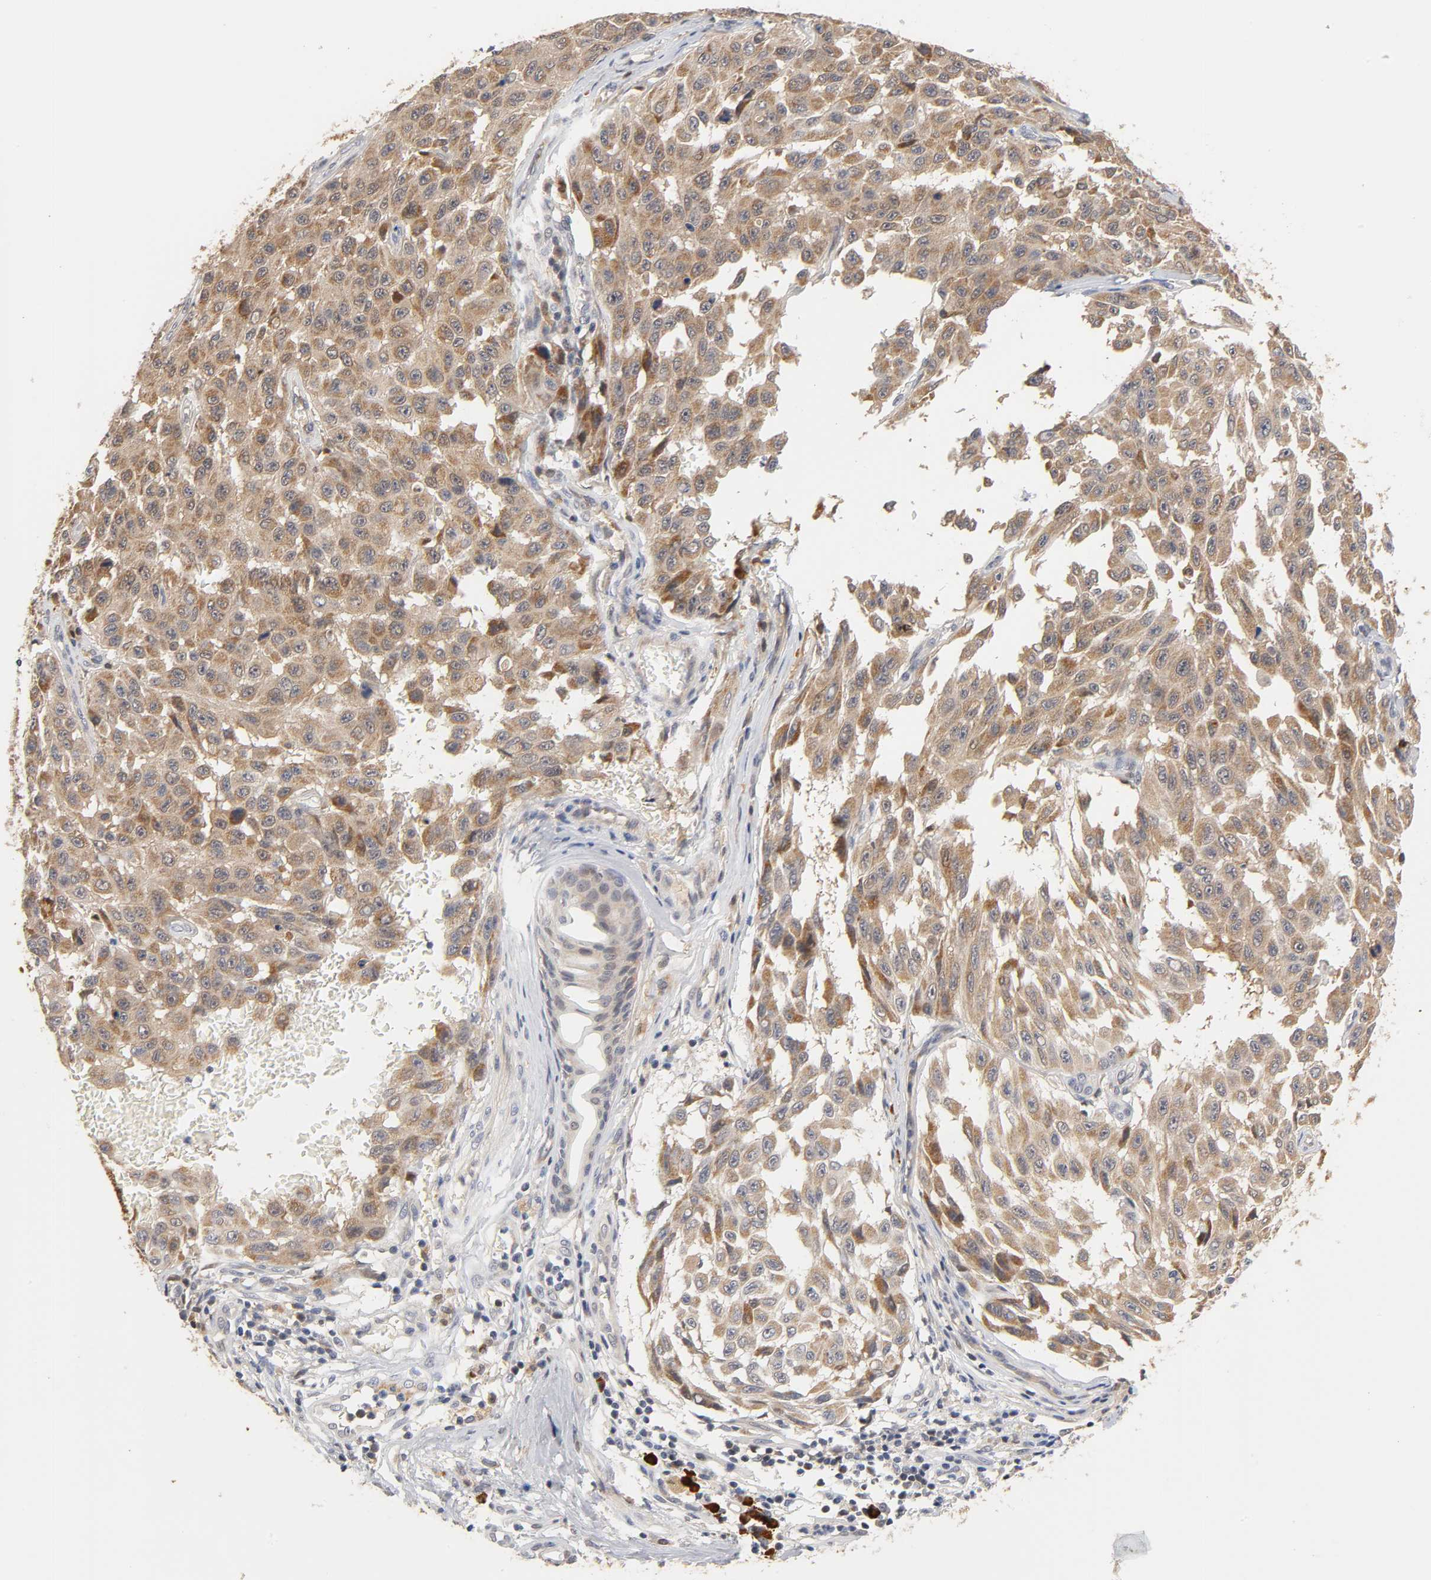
{"staining": {"intensity": "moderate", "quantity": ">75%", "location": "cytoplasmic/membranous"}, "tissue": "melanoma", "cell_type": "Tumor cells", "image_type": "cancer", "snomed": [{"axis": "morphology", "description": "Malignant melanoma, NOS"}, {"axis": "topography", "description": "Skin"}], "caption": "About >75% of tumor cells in human melanoma show moderate cytoplasmic/membranous protein expression as visualized by brown immunohistochemical staining.", "gene": "GSTZ1", "patient": {"sex": "male", "age": 30}}